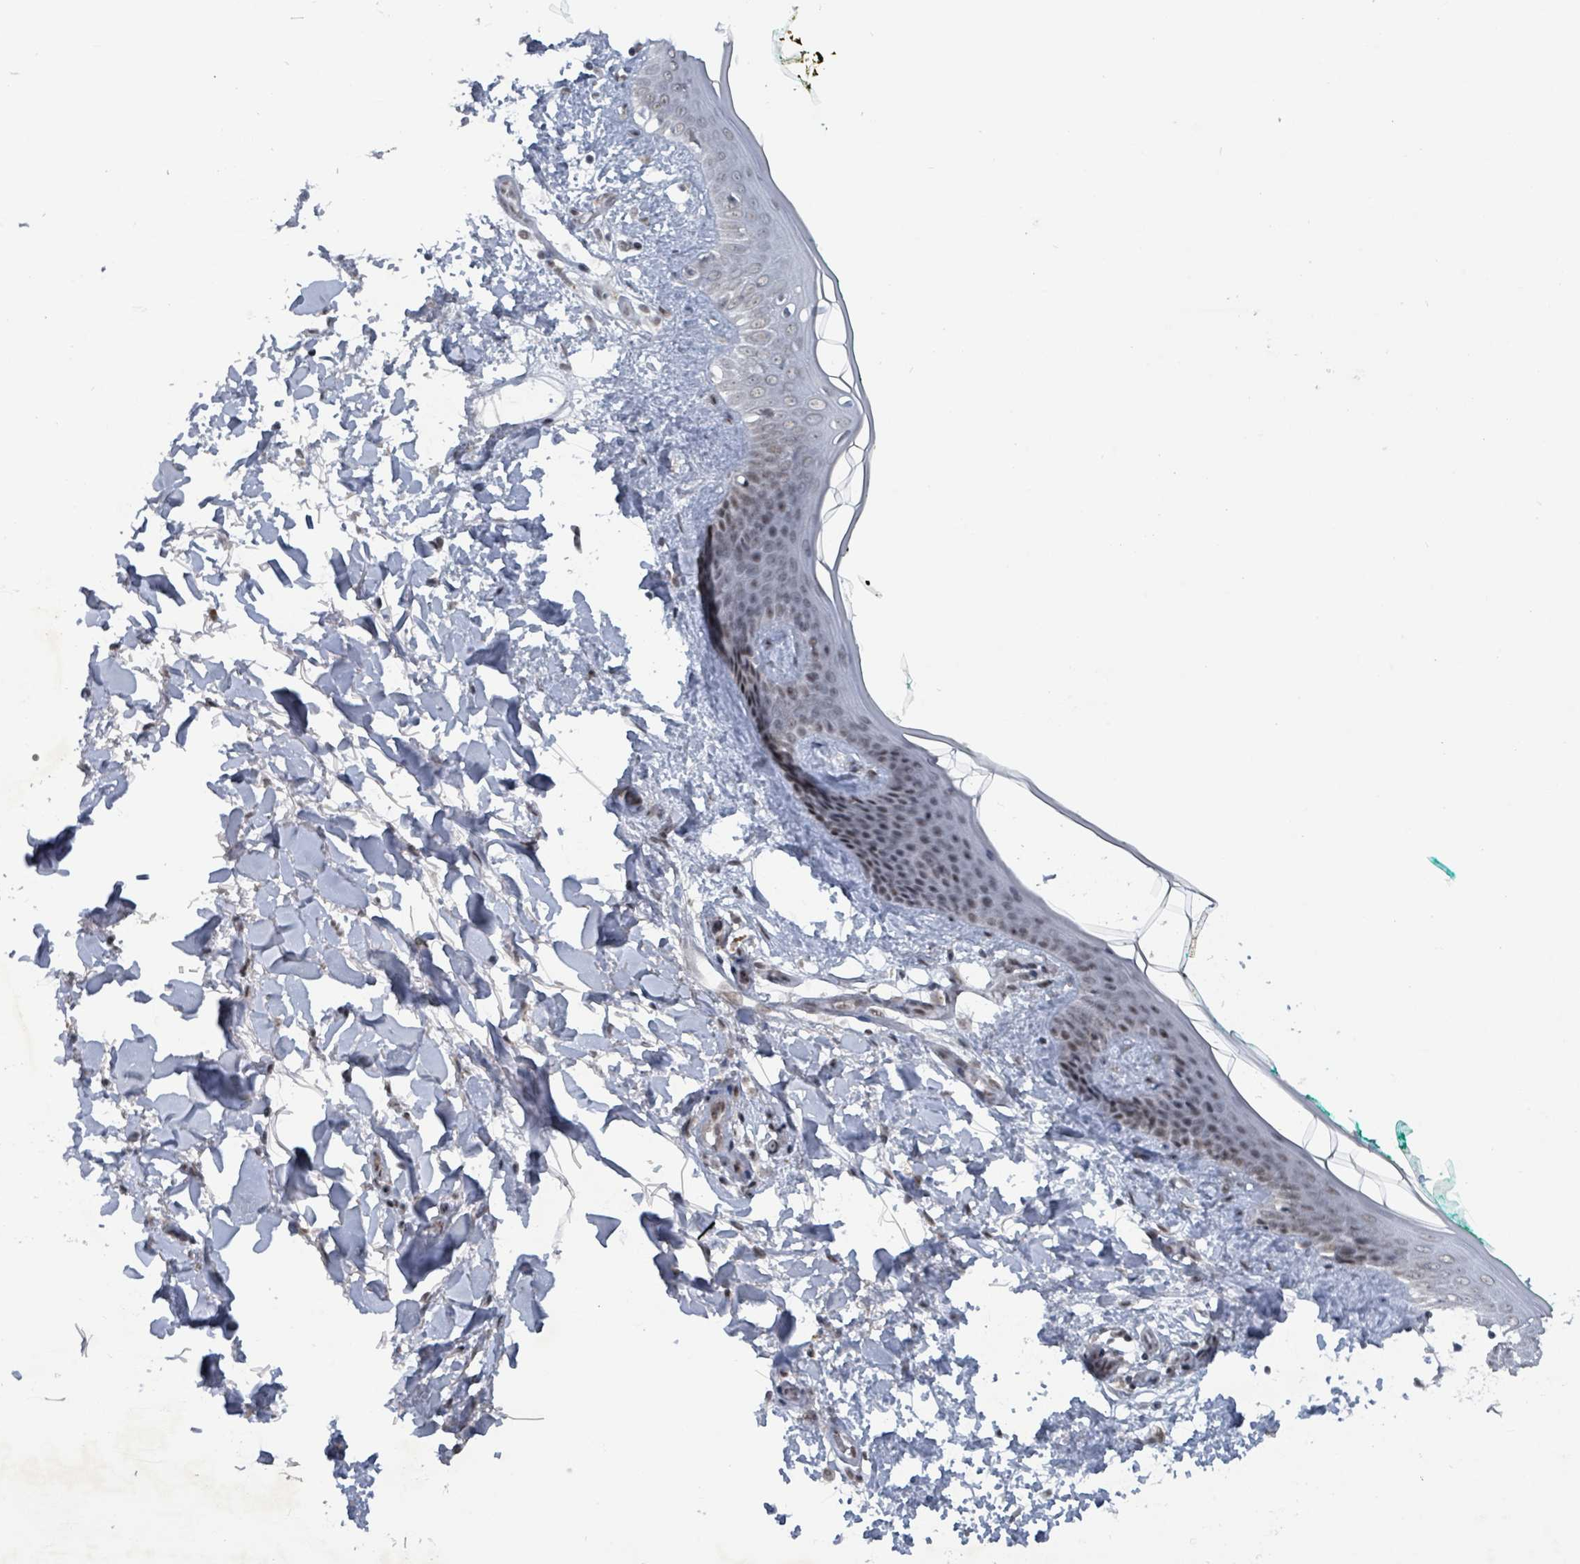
{"staining": {"intensity": "weak", "quantity": ">75%", "location": "nuclear"}, "tissue": "skin", "cell_type": "Fibroblasts", "image_type": "normal", "snomed": [{"axis": "morphology", "description": "Normal tissue, NOS"}, {"axis": "topography", "description": "Skin"}], "caption": "Approximately >75% of fibroblasts in normal skin show weak nuclear protein positivity as visualized by brown immunohistochemical staining.", "gene": "BANP", "patient": {"sex": "female", "age": 34}}